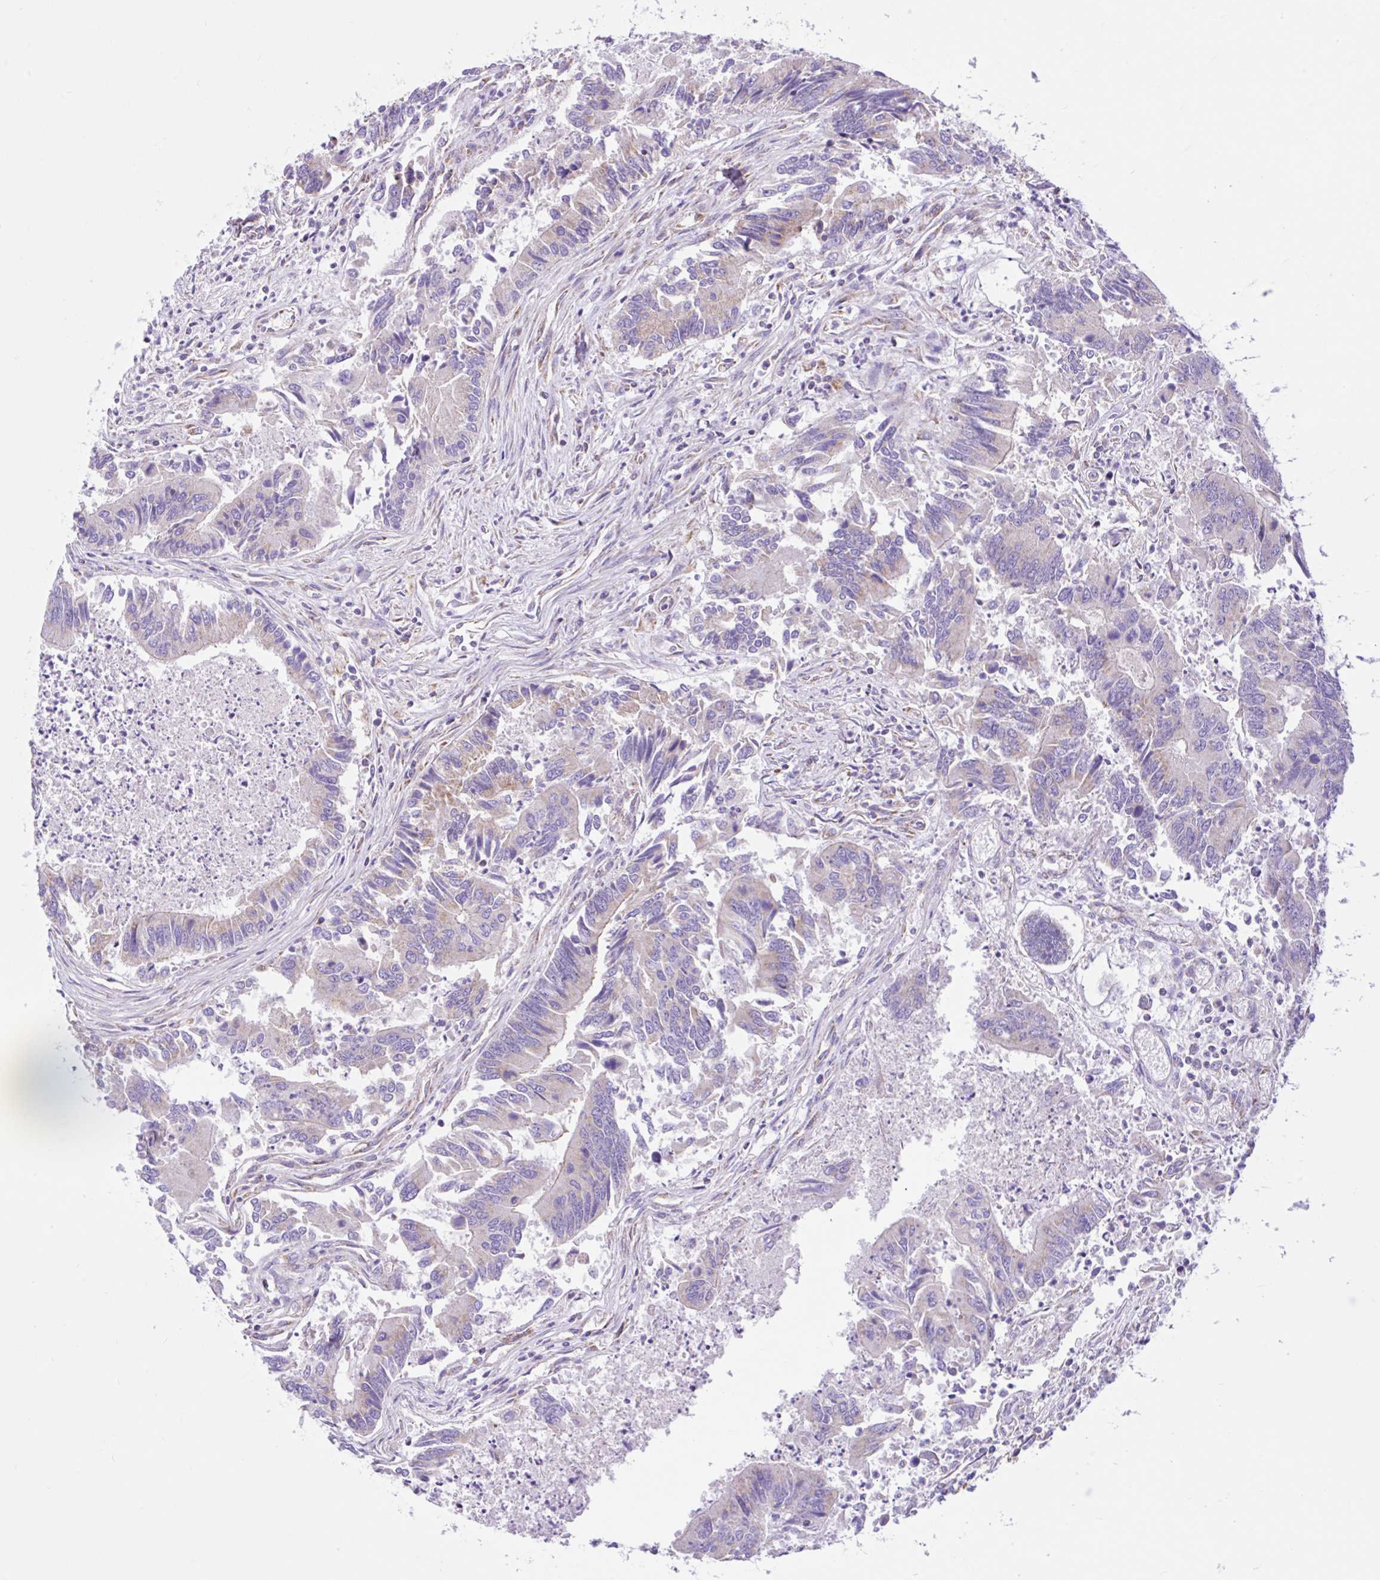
{"staining": {"intensity": "negative", "quantity": "none", "location": "none"}, "tissue": "colorectal cancer", "cell_type": "Tumor cells", "image_type": "cancer", "snomed": [{"axis": "morphology", "description": "Adenocarcinoma, NOS"}, {"axis": "topography", "description": "Colon"}], "caption": "A photomicrograph of human colorectal adenocarcinoma is negative for staining in tumor cells.", "gene": "NDUFS2", "patient": {"sex": "female", "age": 67}}